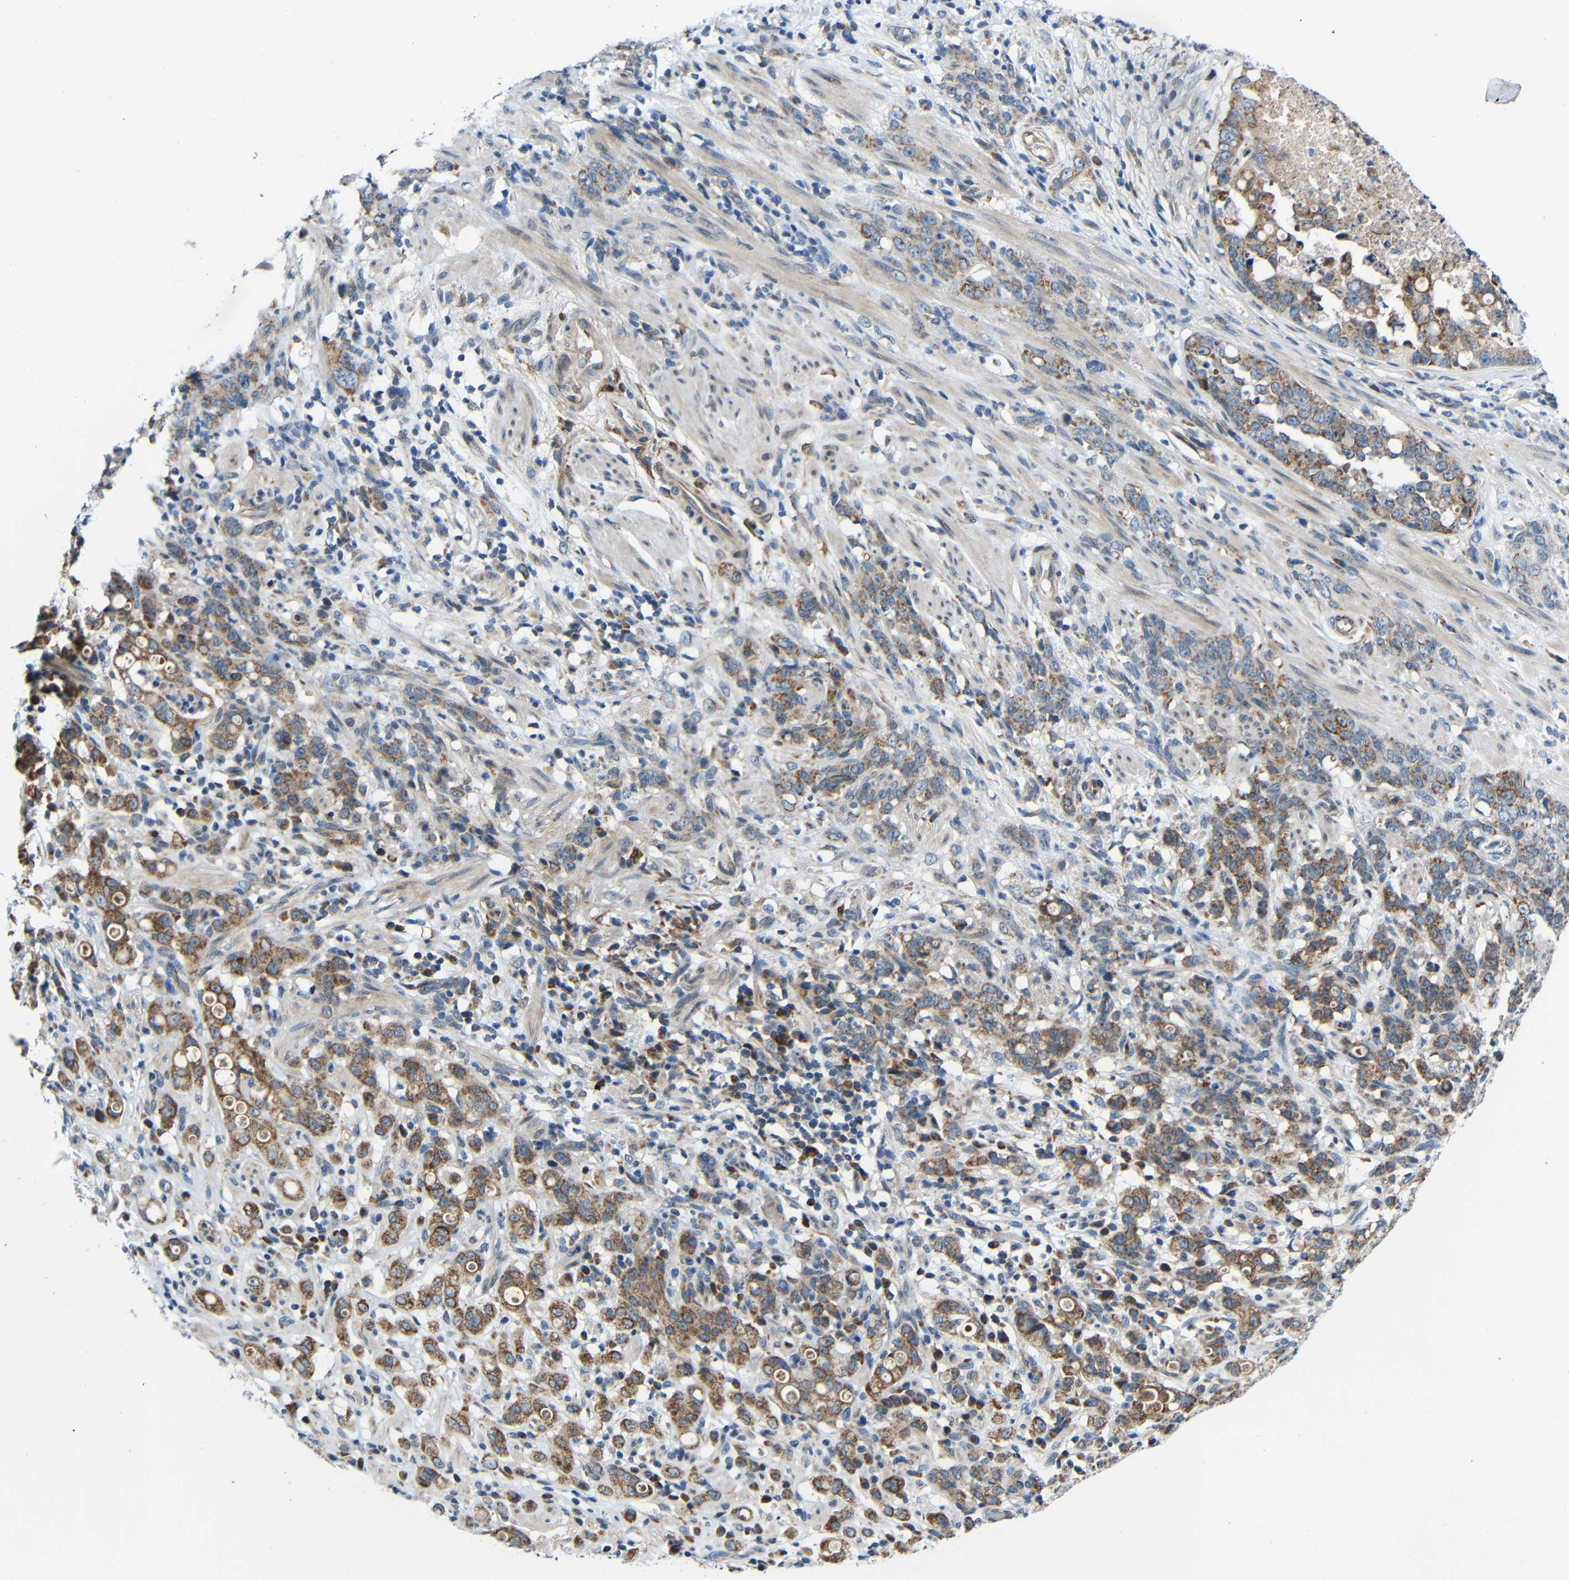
{"staining": {"intensity": "moderate", "quantity": ">75%", "location": "cytoplasmic/membranous"}, "tissue": "stomach cancer", "cell_type": "Tumor cells", "image_type": "cancer", "snomed": [{"axis": "morphology", "description": "Adenocarcinoma, NOS"}, {"axis": "topography", "description": "Stomach, lower"}], "caption": "Brown immunohistochemical staining in human stomach adenocarcinoma displays moderate cytoplasmic/membranous staining in about >75% of tumor cells. (Stains: DAB (3,3'-diaminobenzidine) in brown, nuclei in blue, Microscopy: brightfield microscopy at high magnification).", "gene": "TMEM25", "patient": {"sex": "male", "age": 88}}